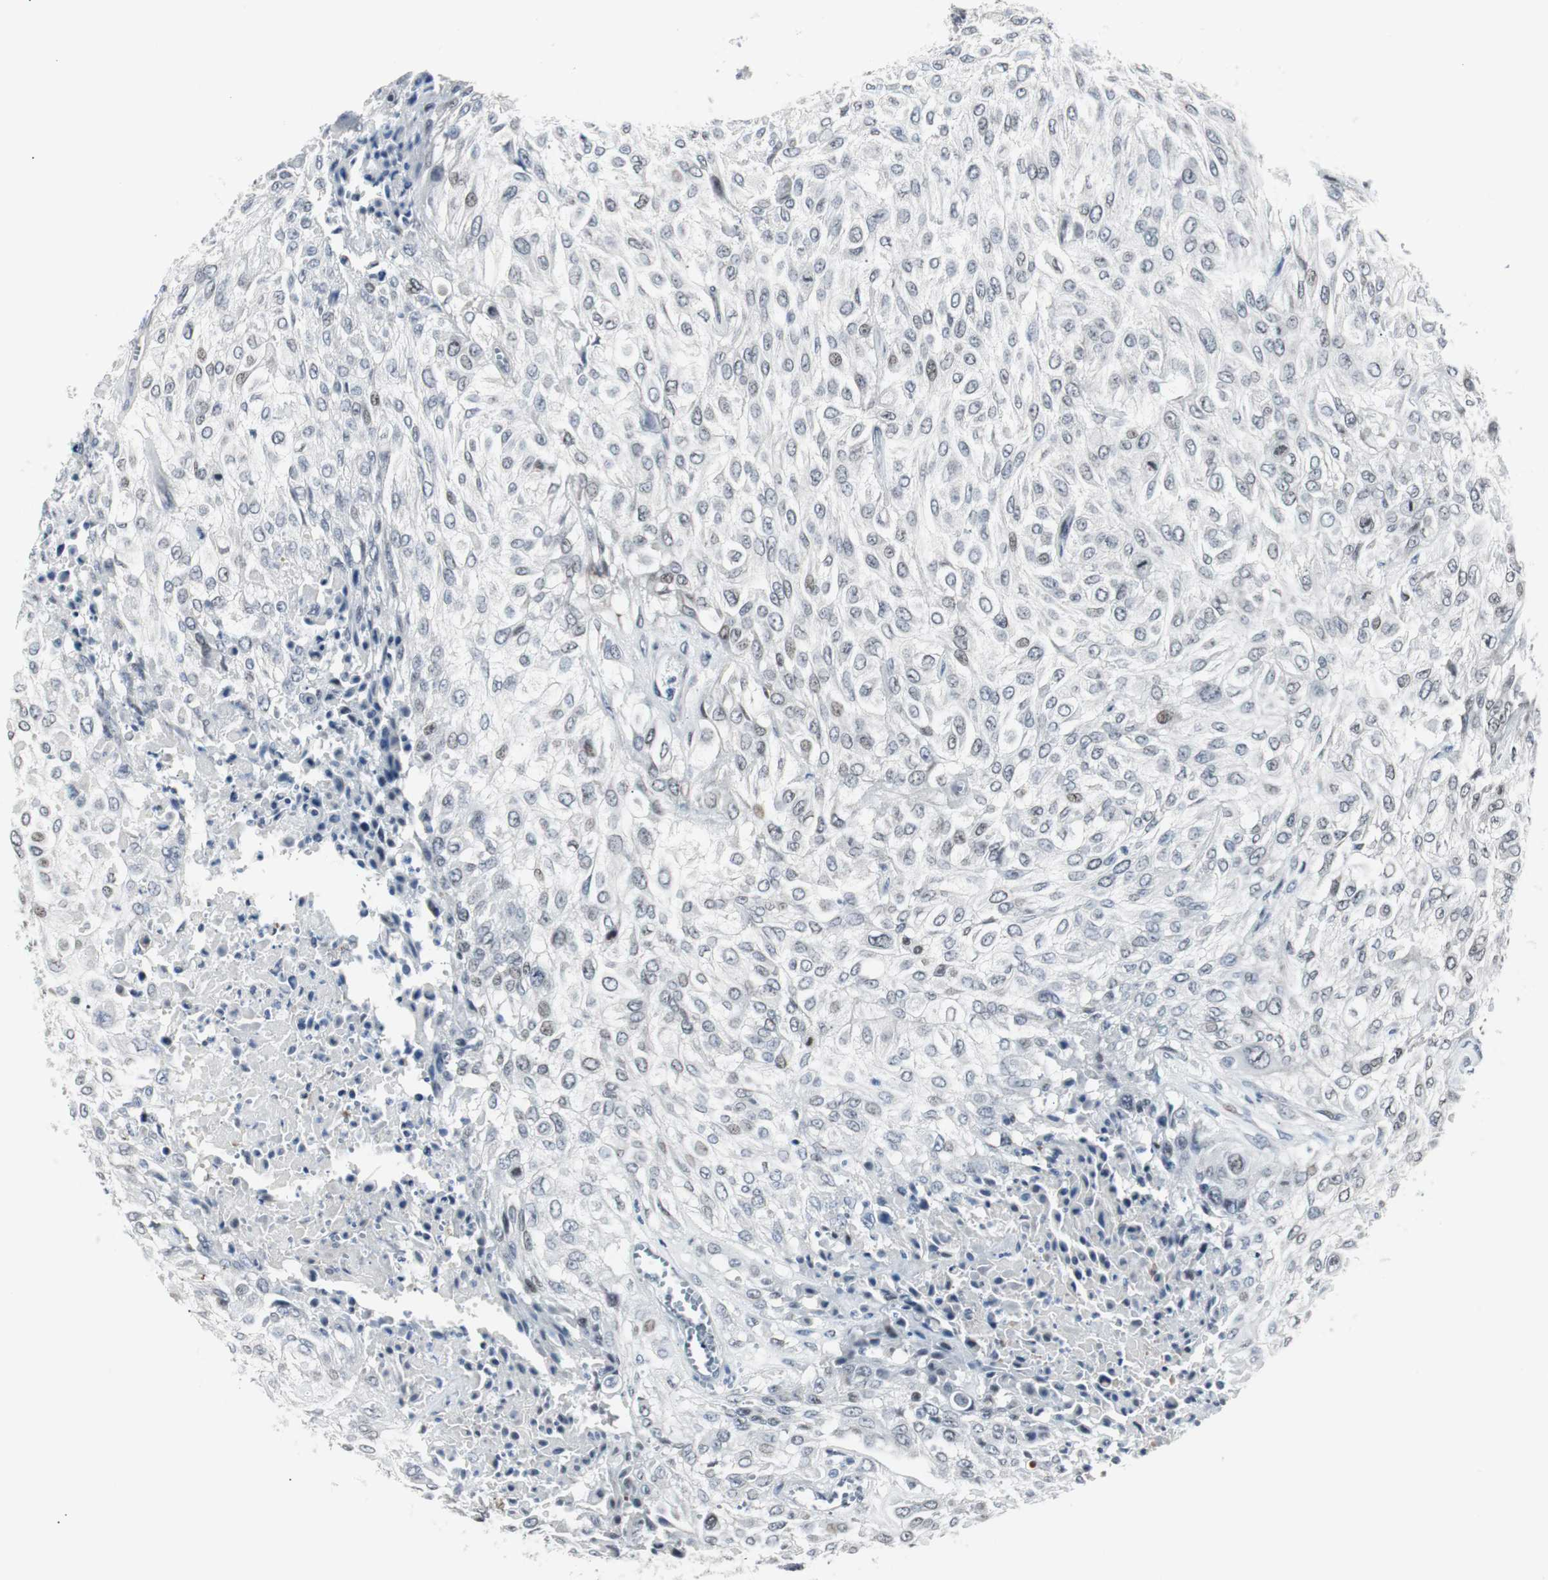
{"staining": {"intensity": "weak", "quantity": "<25%", "location": "nuclear"}, "tissue": "urothelial cancer", "cell_type": "Tumor cells", "image_type": "cancer", "snomed": [{"axis": "morphology", "description": "Urothelial carcinoma, High grade"}, {"axis": "topography", "description": "Urinary bladder"}], "caption": "The photomicrograph shows no staining of tumor cells in urothelial carcinoma (high-grade).", "gene": "MTA1", "patient": {"sex": "male", "age": 57}}